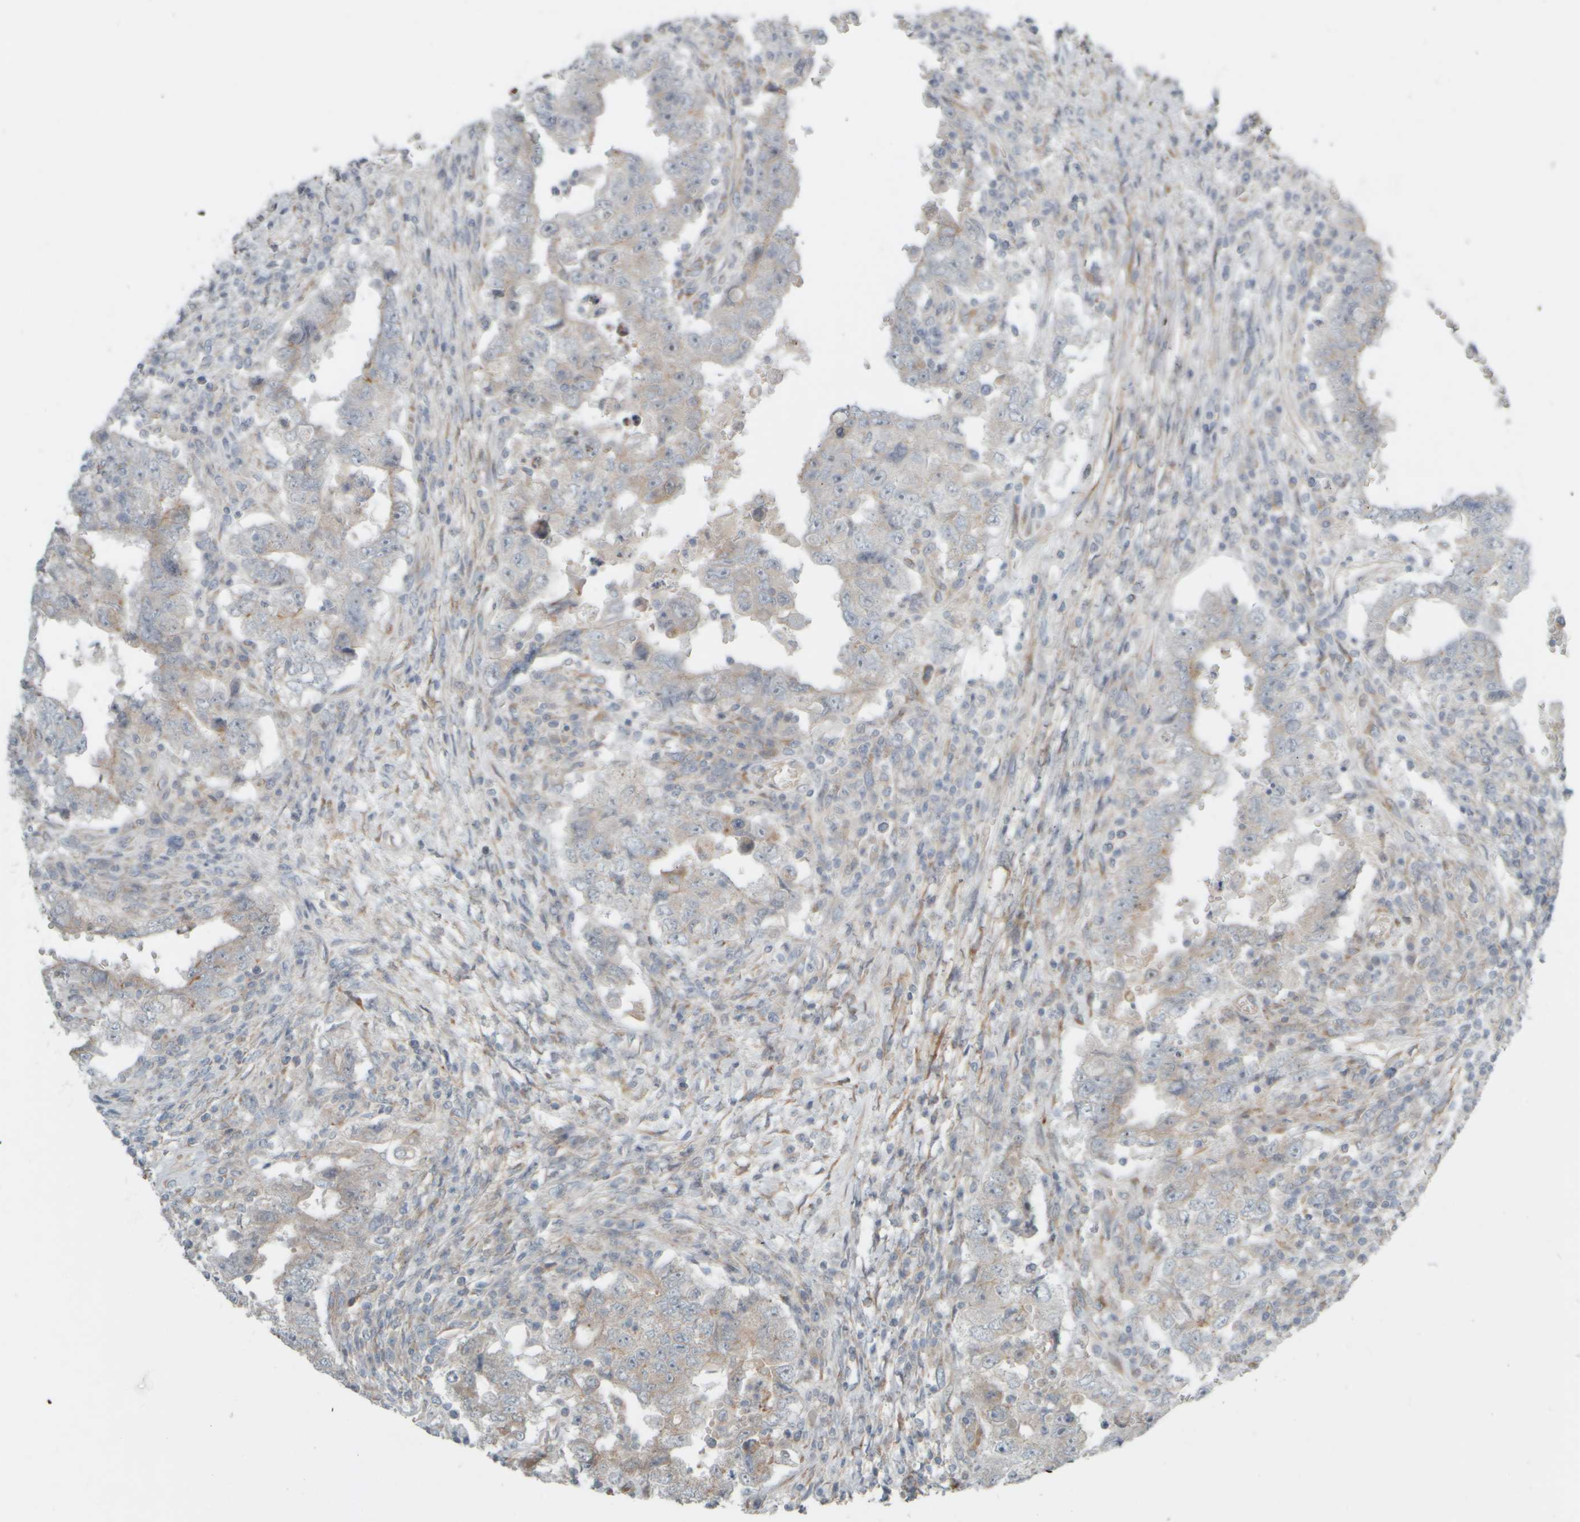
{"staining": {"intensity": "weak", "quantity": "<25%", "location": "cytoplasmic/membranous"}, "tissue": "testis cancer", "cell_type": "Tumor cells", "image_type": "cancer", "snomed": [{"axis": "morphology", "description": "Carcinoma, Embryonal, NOS"}, {"axis": "topography", "description": "Testis"}], "caption": "An image of human testis cancer is negative for staining in tumor cells.", "gene": "HGS", "patient": {"sex": "male", "age": 26}}